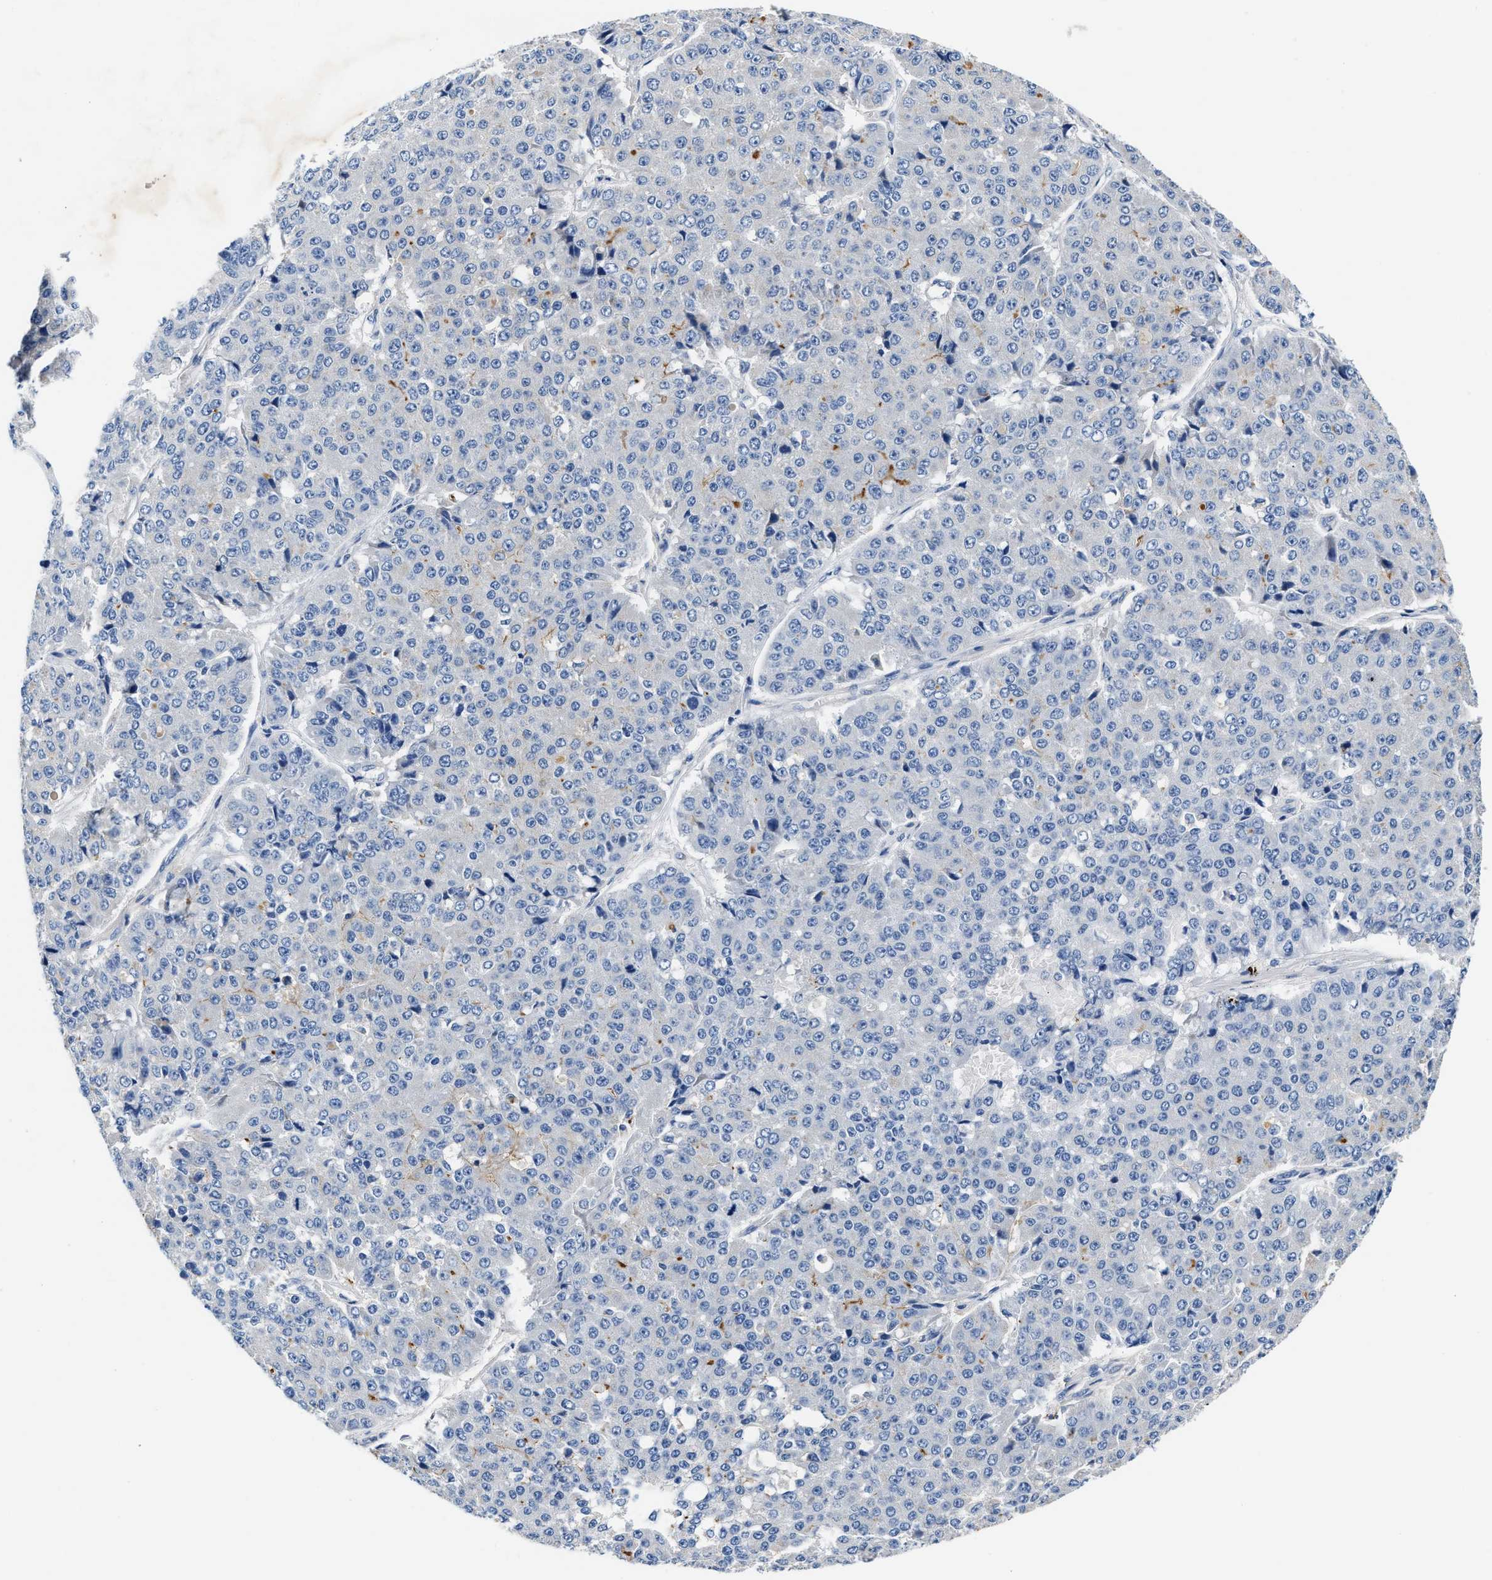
{"staining": {"intensity": "negative", "quantity": "none", "location": "none"}, "tissue": "pancreatic cancer", "cell_type": "Tumor cells", "image_type": "cancer", "snomed": [{"axis": "morphology", "description": "Adenocarcinoma, NOS"}, {"axis": "topography", "description": "Pancreas"}], "caption": "Tumor cells show no significant protein positivity in pancreatic cancer (adenocarcinoma).", "gene": "TUT7", "patient": {"sex": "male", "age": 50}}